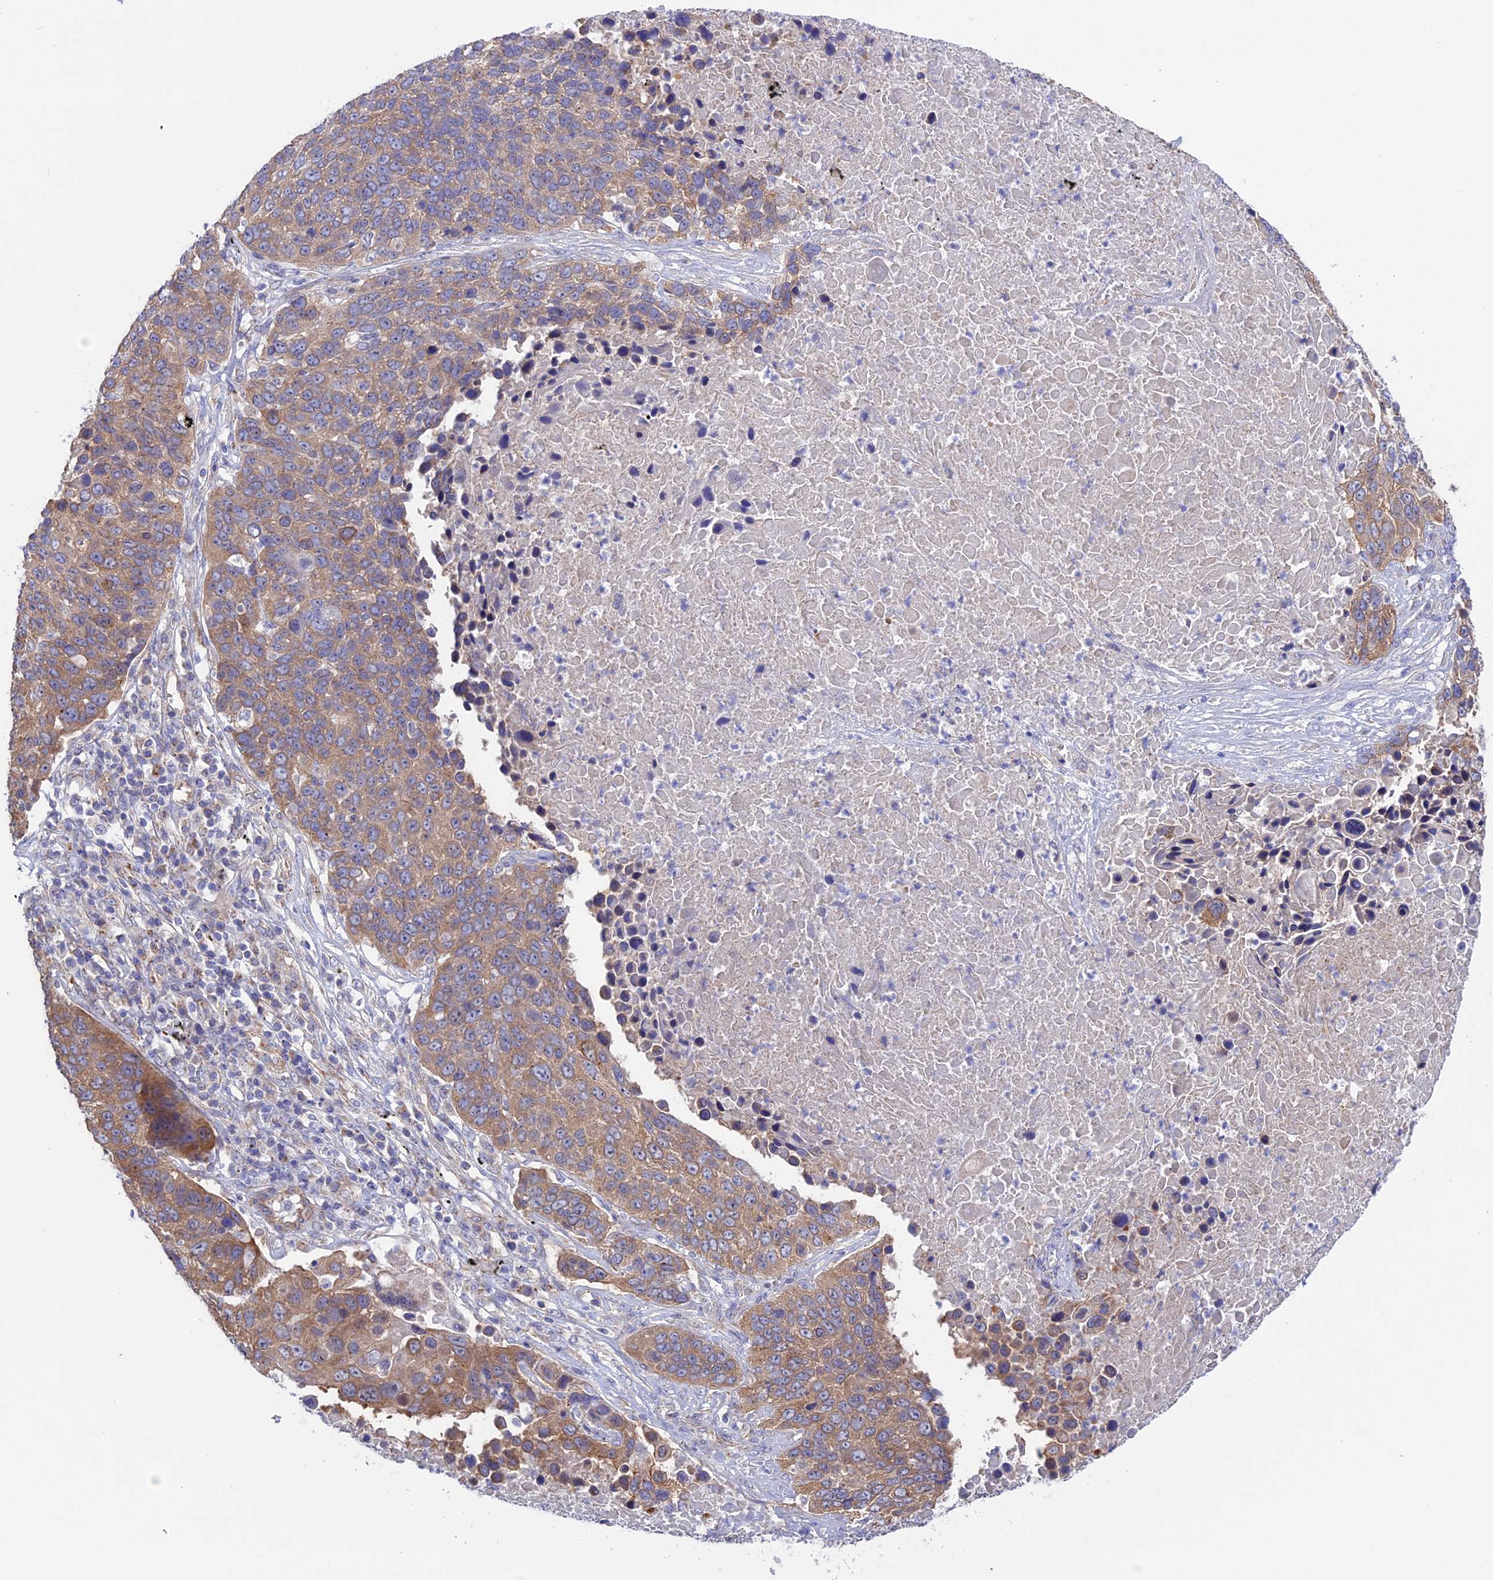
{"staining": {"intensity": "moderate", "quantity": ">75%", "location": "cytoplasmic/membranous"}, "tissue": "lung cancer", "cell_type": "Tumor cells", "image_type": "cancer", "snomed": [{"axis": "morphology", "description": "Squamous cell carcinoma, NOS"}, {"axis": "topography", "description": "Lung"}], "caption": "Immunohistochemical staining of human squamous cell carcinoma (lung) shows moderate cytoplasmic/membranous protein expression in approximately >75% of tumor cells.", "gene": "ETFDH", "patient": {"sex": "male", "age": 66}}